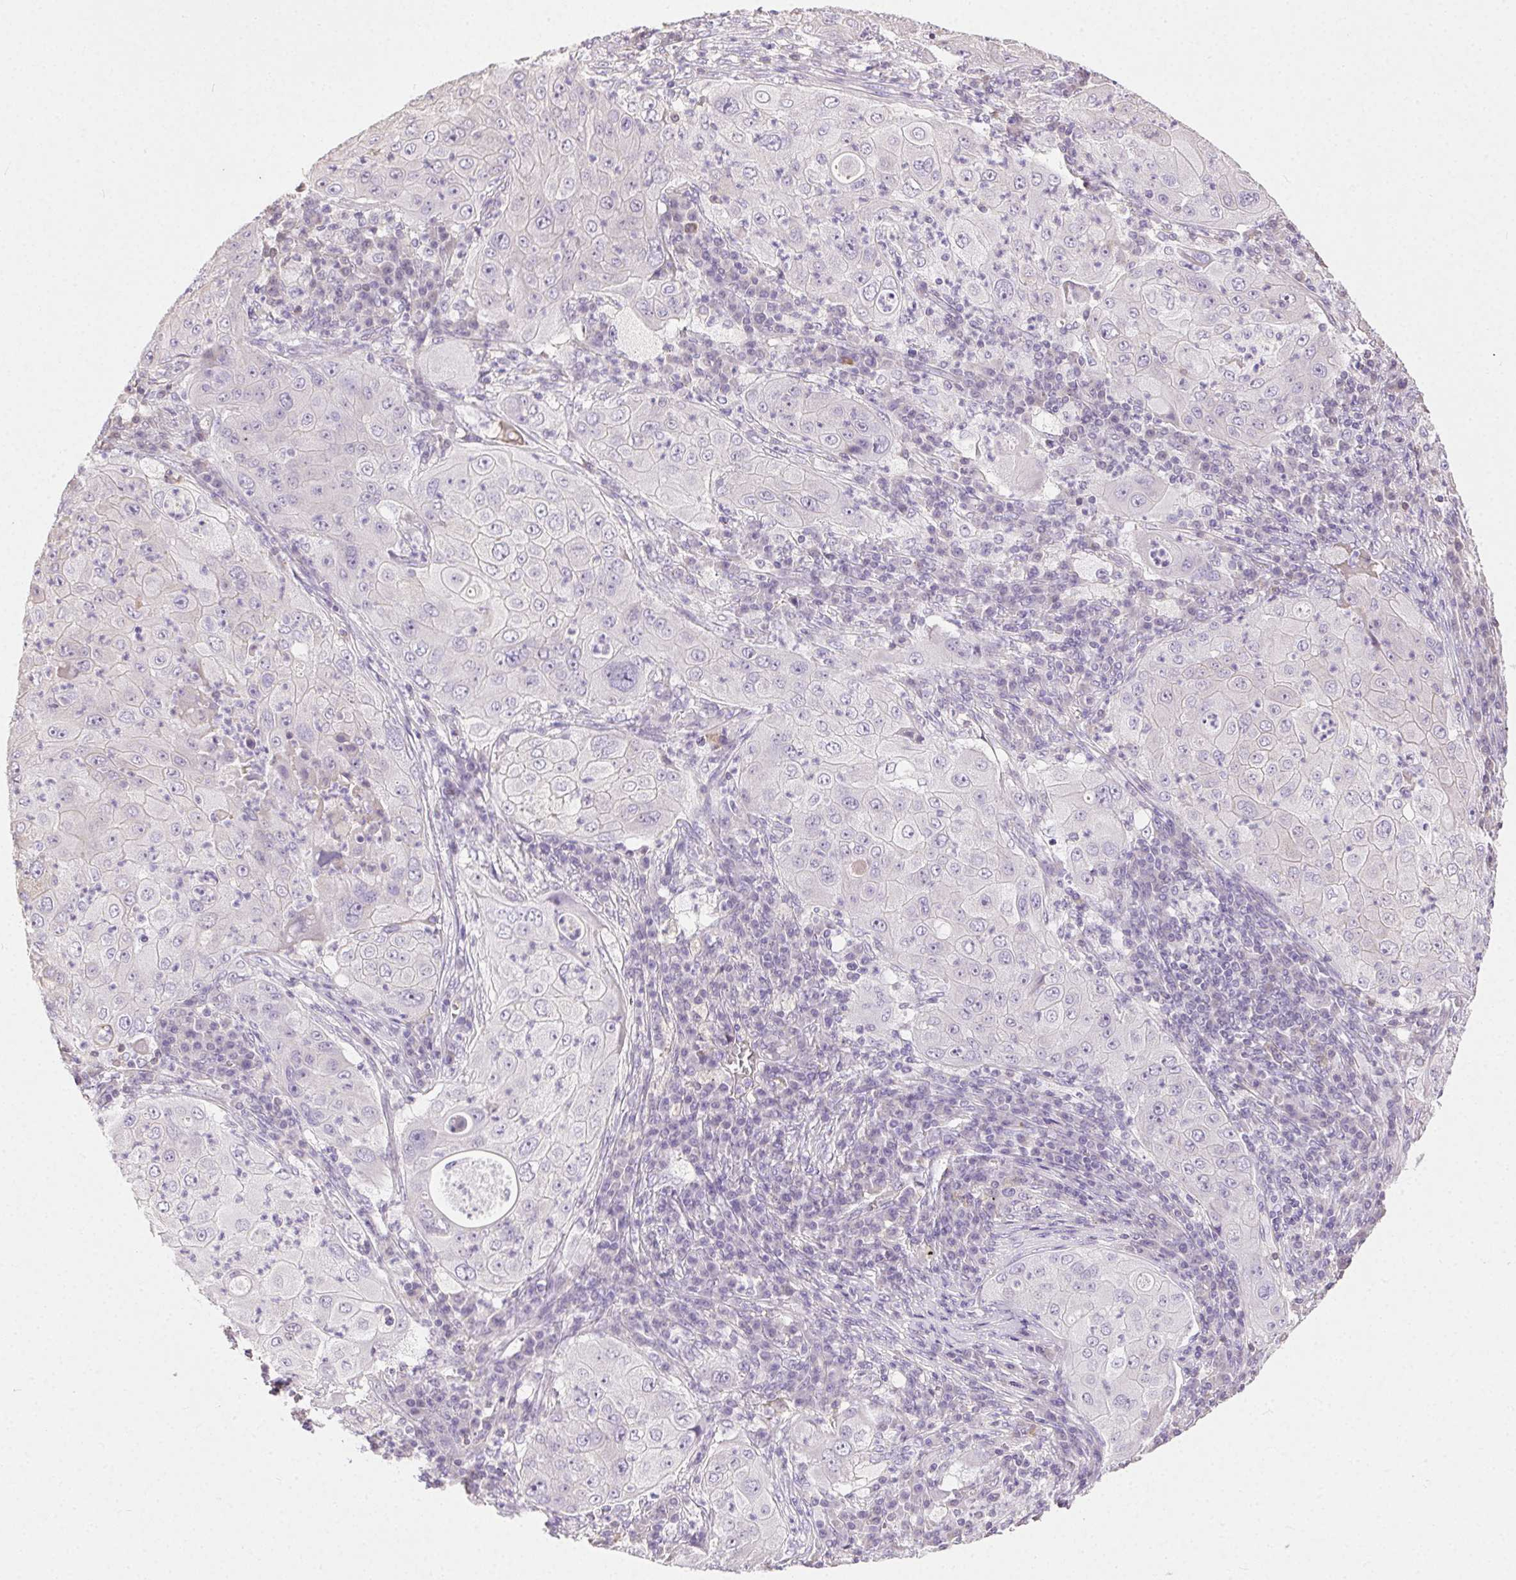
{"staining": {"intensity": "negative", "quantity": "none", "location": "none"}, "tissue": "lung cancer", "cell_type": "Tumor cells", "image_type": "cancer", "snomed": [{"axis": "morphology", "description": "Squamous cell carcinoma, NOS"}, {"axis": "topography", "description": "Lung"}], "caption": "This is an immunohistochemistry micrograph of lung squamous cell carcinoma. There is no staining in tumor cells.", "gene": "SYCE2", "patient": {"sex": "female", "age": 59}}